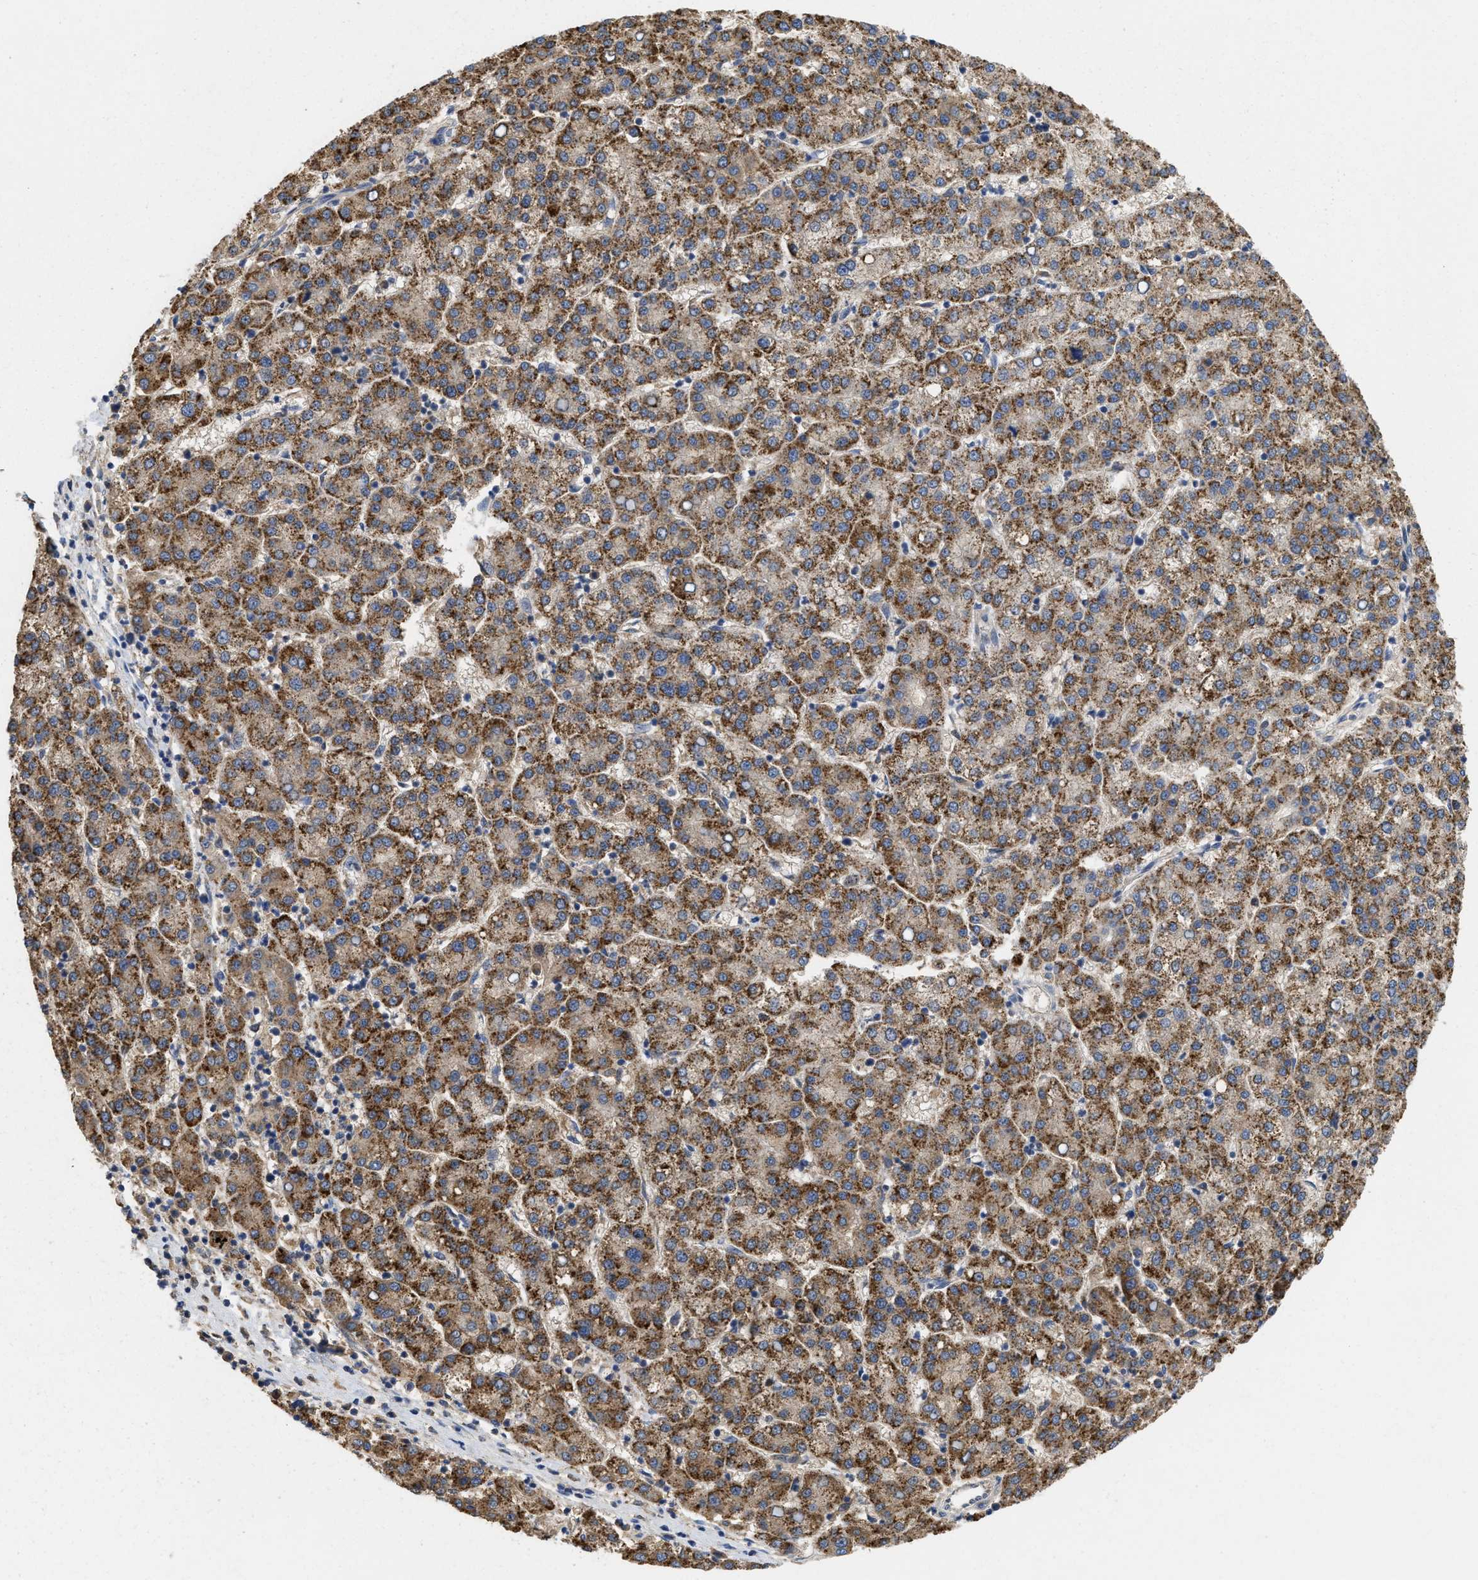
{"staining": {"intensity": "moderate", "quantity": ">75%", "location": "cytoplasmic/membranous"}, "tissue": "liver cancer", "cell_type": "Tumor cells", "image_type": "cancer", "snomed": [{"axis": "morphology", "description": "Carcinoma, Hepatocellular, NOS"}, {"axis": "topography", "description": "Liver"}], "caption": "Protein staining reveals moderate cytoplasmic/membranous expression in about >75% of tumor cells in hepatocellular carcinoma (liver). The protein is stained brown, and the nuclei are stained in blue (DAB (3,3'-diaminobenzidine) IHC with brightfield microscopy, high magnification).", "gene": "RNF216", "patient": {"sex": "female", "age": 58}}